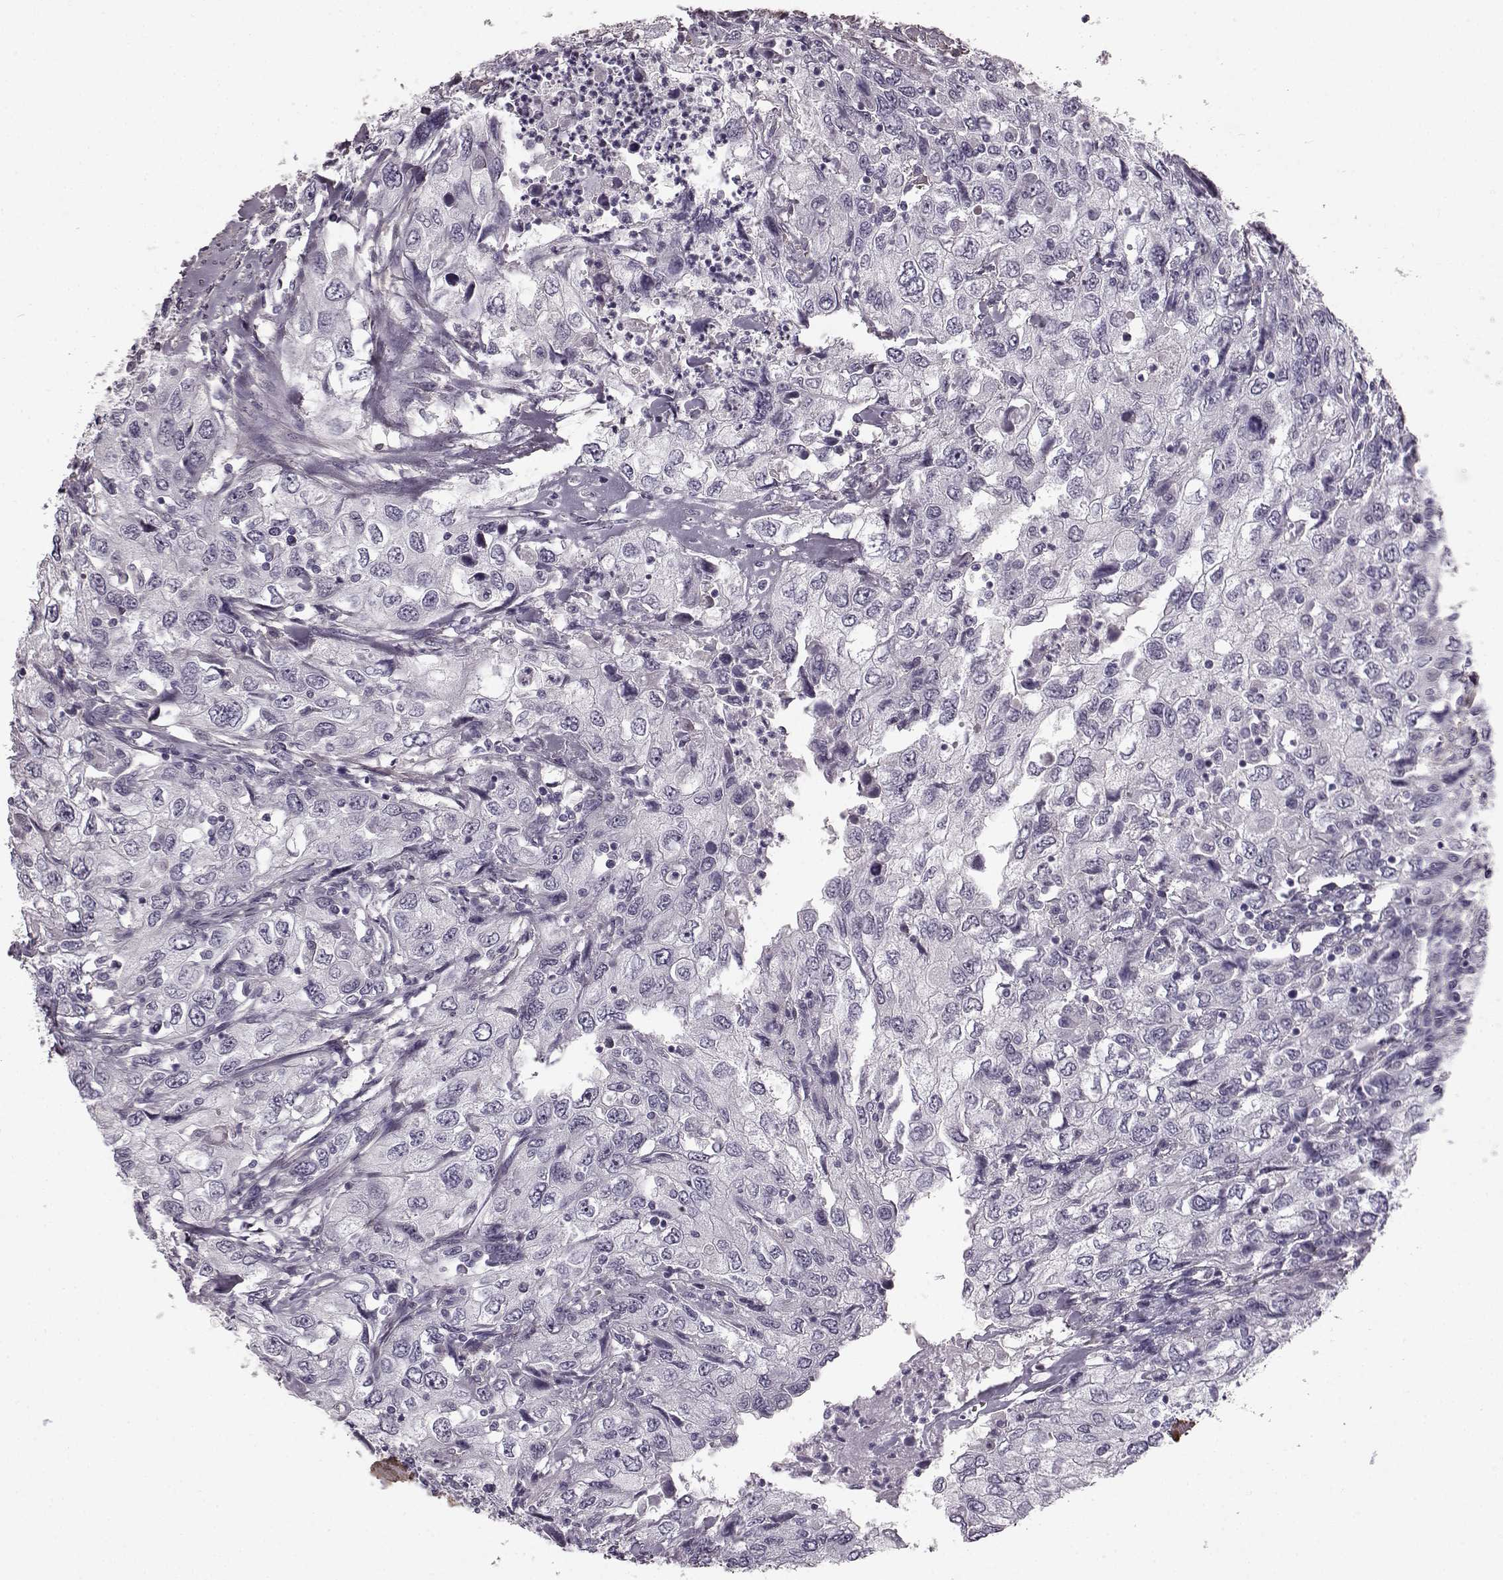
{"staining": {"intensity": "negative", "quantity": "none", "location": "none"}, "tissue": "urothelial cancer", "cell_type": "Tumor cells", "image_type": "cancer", "snomed": [{"axis": "morphology", "description": "Urothelial carcinoma, High grade"}, {"axis": "topography", "description": "Urinary bladder"}], "caption": "Tumor cells are negative for protein expression in human urothelial cancer.", "gene": "SLCO3A1", "patient": {"sex": "male", "age": 76}}